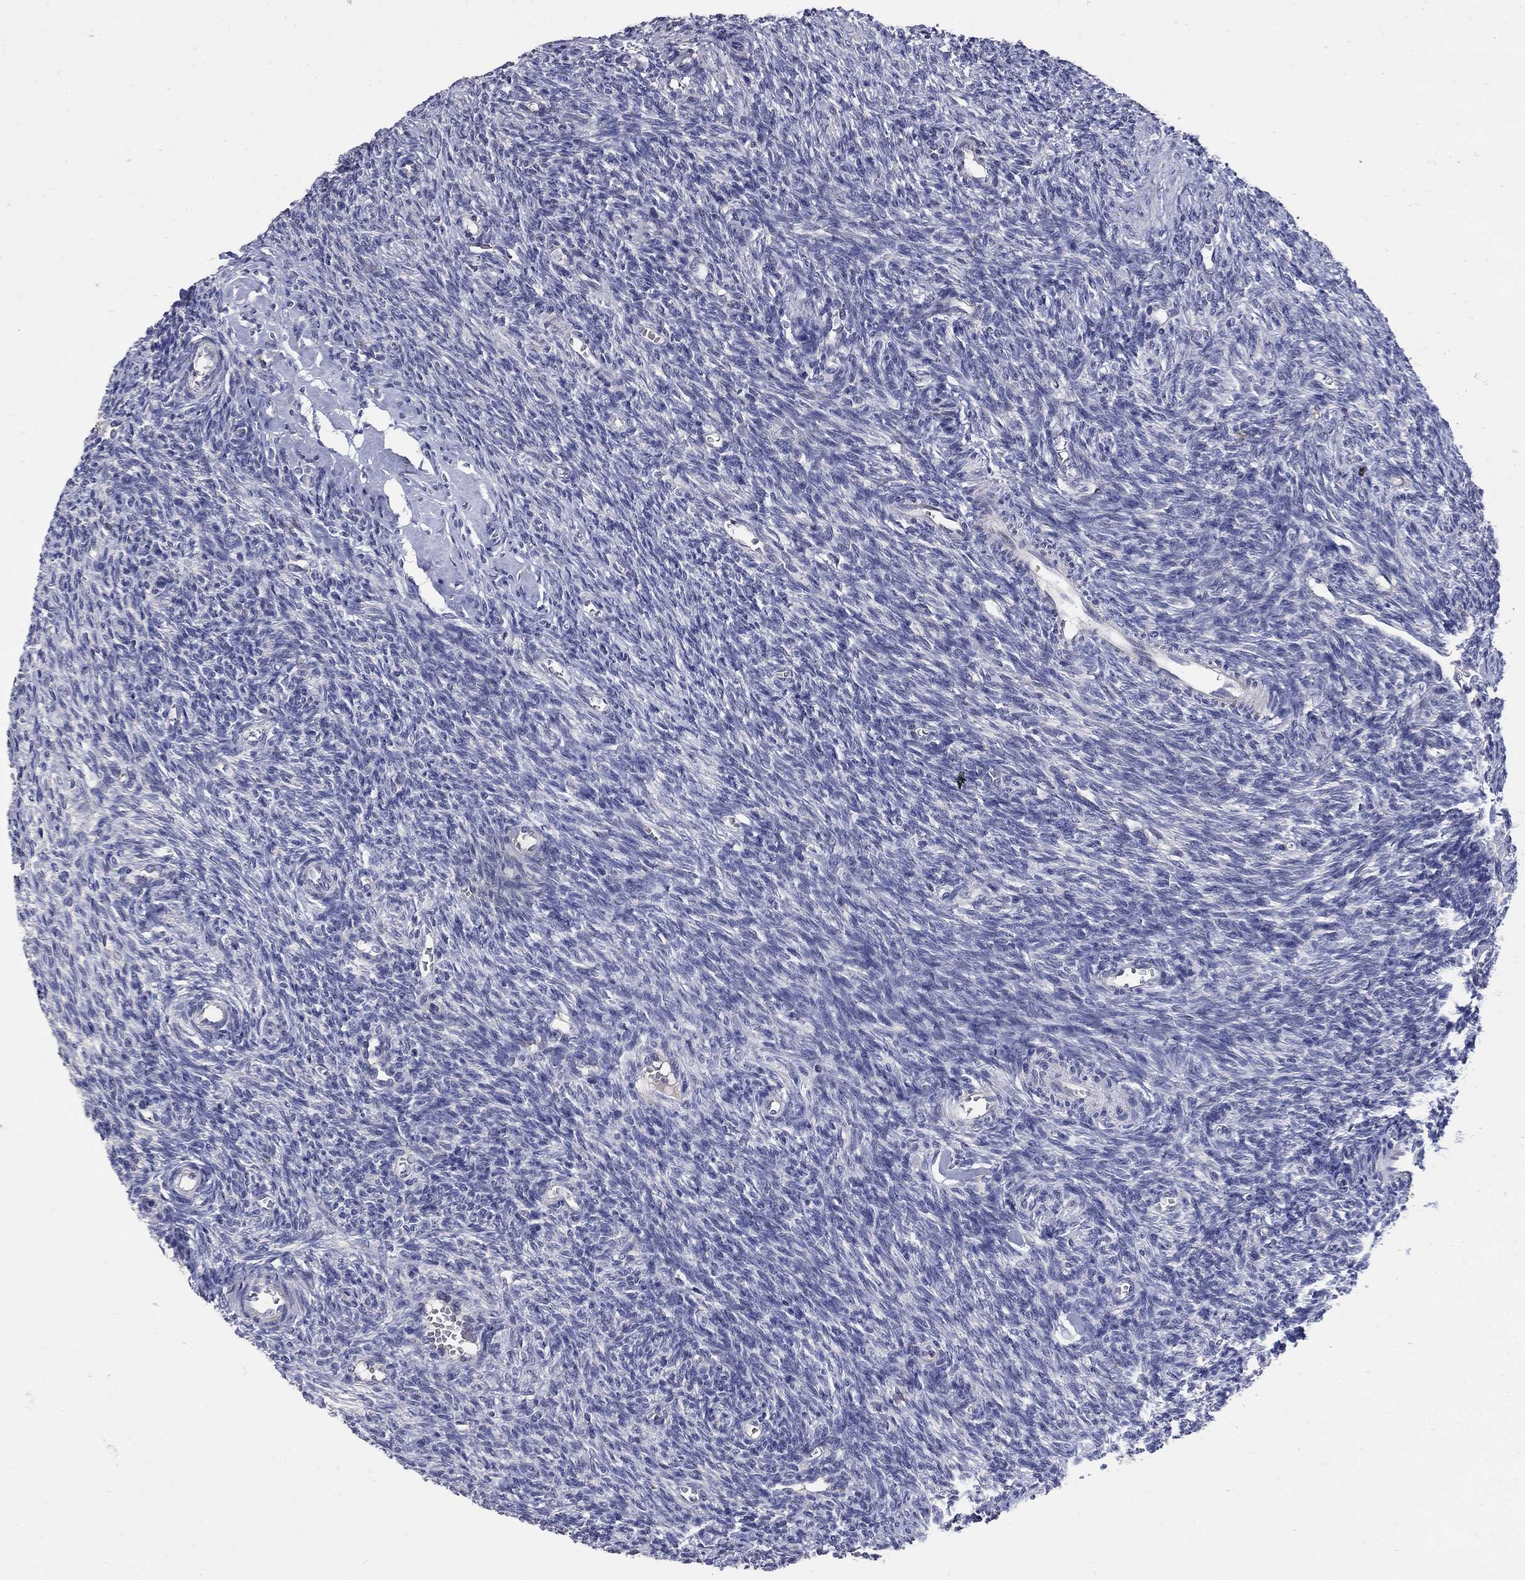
{"staining": {"intensity": "negative", "quantity": "none", "location": "none"}, "tissue": "ovary", "cell_type": "Follicle cells", "image_type": "normal", "snomed": [{"axis": "morphology", "description": "Normal tissue, NOS"}, {"axis": "topography", "description": "Ovary"}], "caption": "High power microscopy micrograph of an immunohistochemistry photomicrograph of unremarkable ovary, revealing no significant positivity in follicle cells.", "gene": "CETN1", "patient": {"sex": "female", "age": 27}}